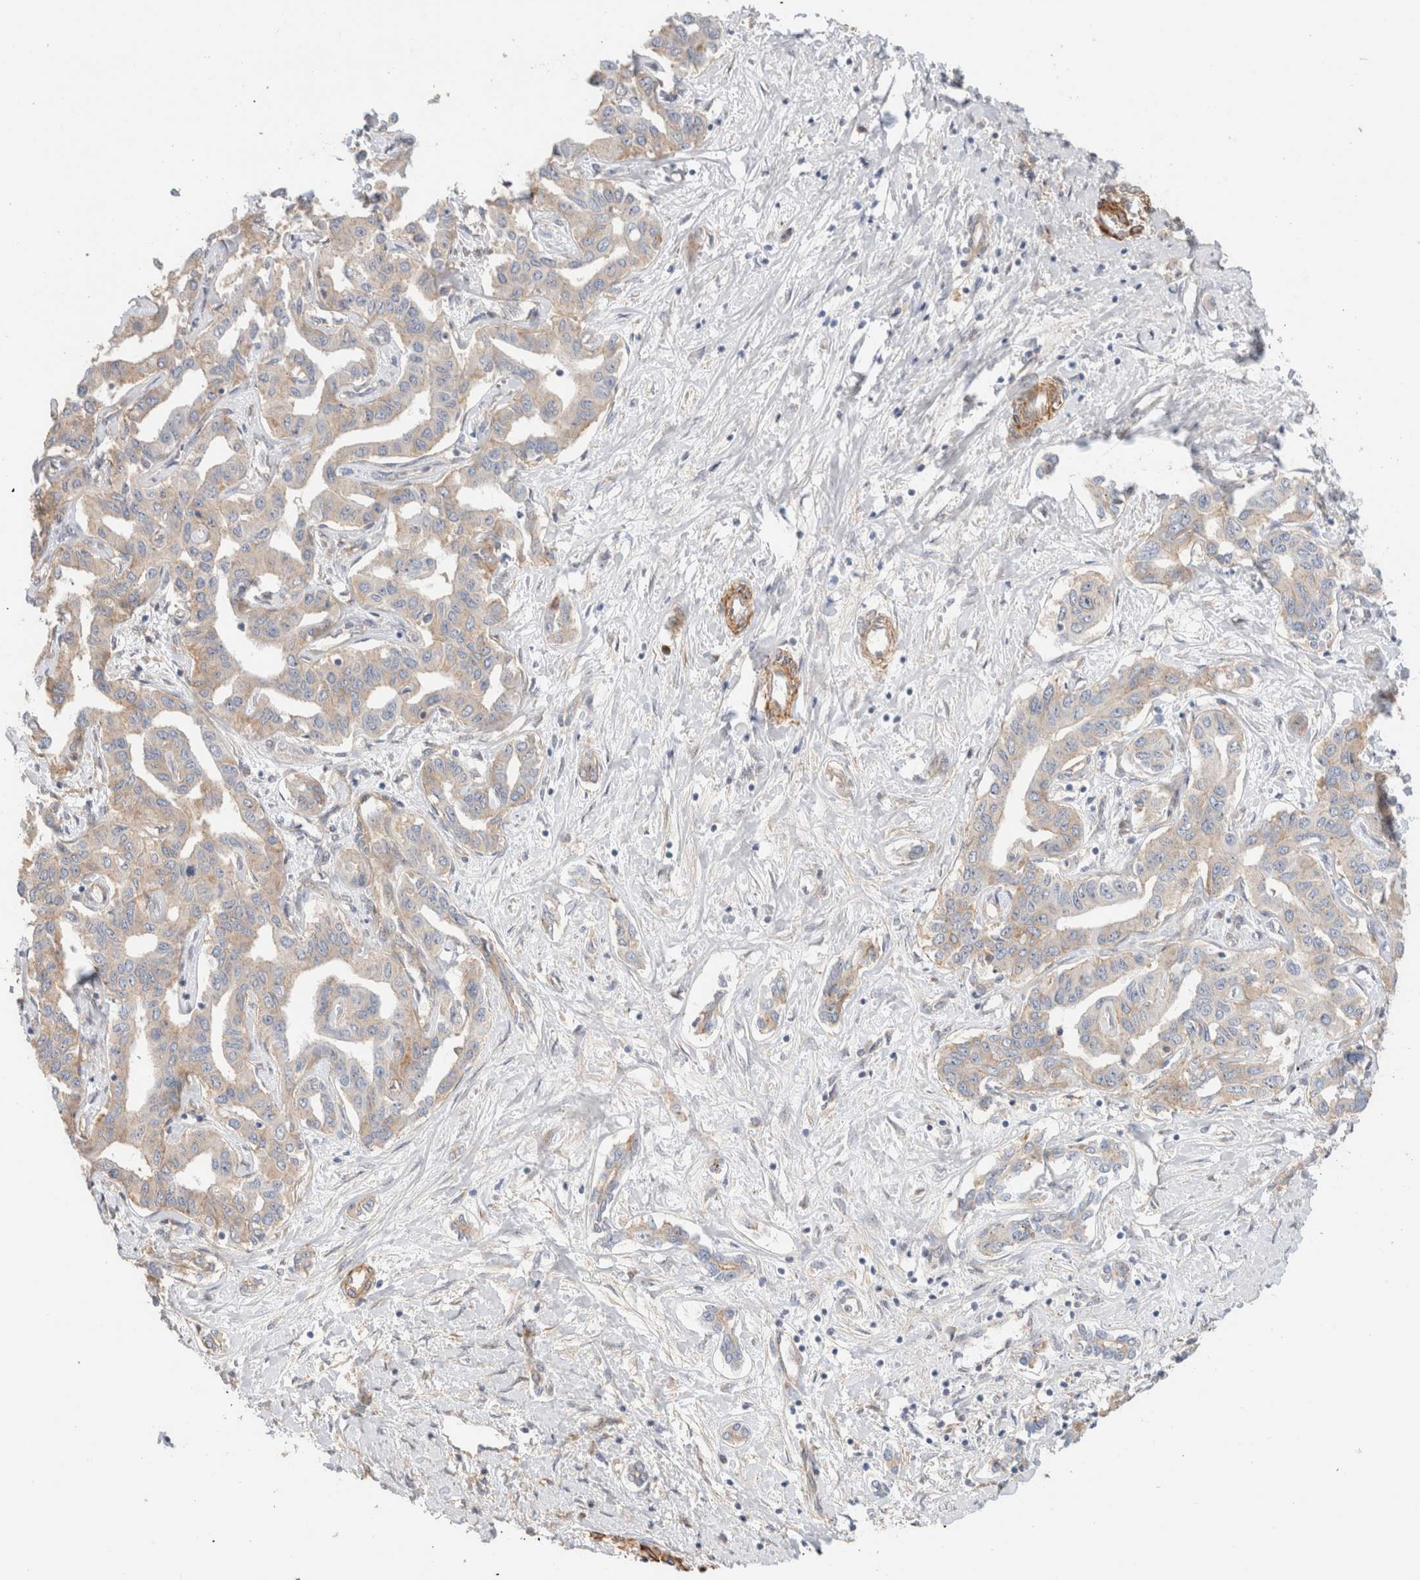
{"staining": {"intensity": "weak", "quantity": "<25%", "location": "cytoplasmic/membranous"}, "tissue": "liver cancer", "cell_type": "Tumor cells", "image_type": "cancer", "snomed": [{"axis": "morphology", "description": "Cholangiocarcinoma"}, {"axis": "topography", "description": "Liver"}], "caption": "Histopathology image shows no significant protein expression in tumor cells of liver cholangiocarcinoma.", "gene": "ID3", "patient": {"sex": "male", "age": 59}}